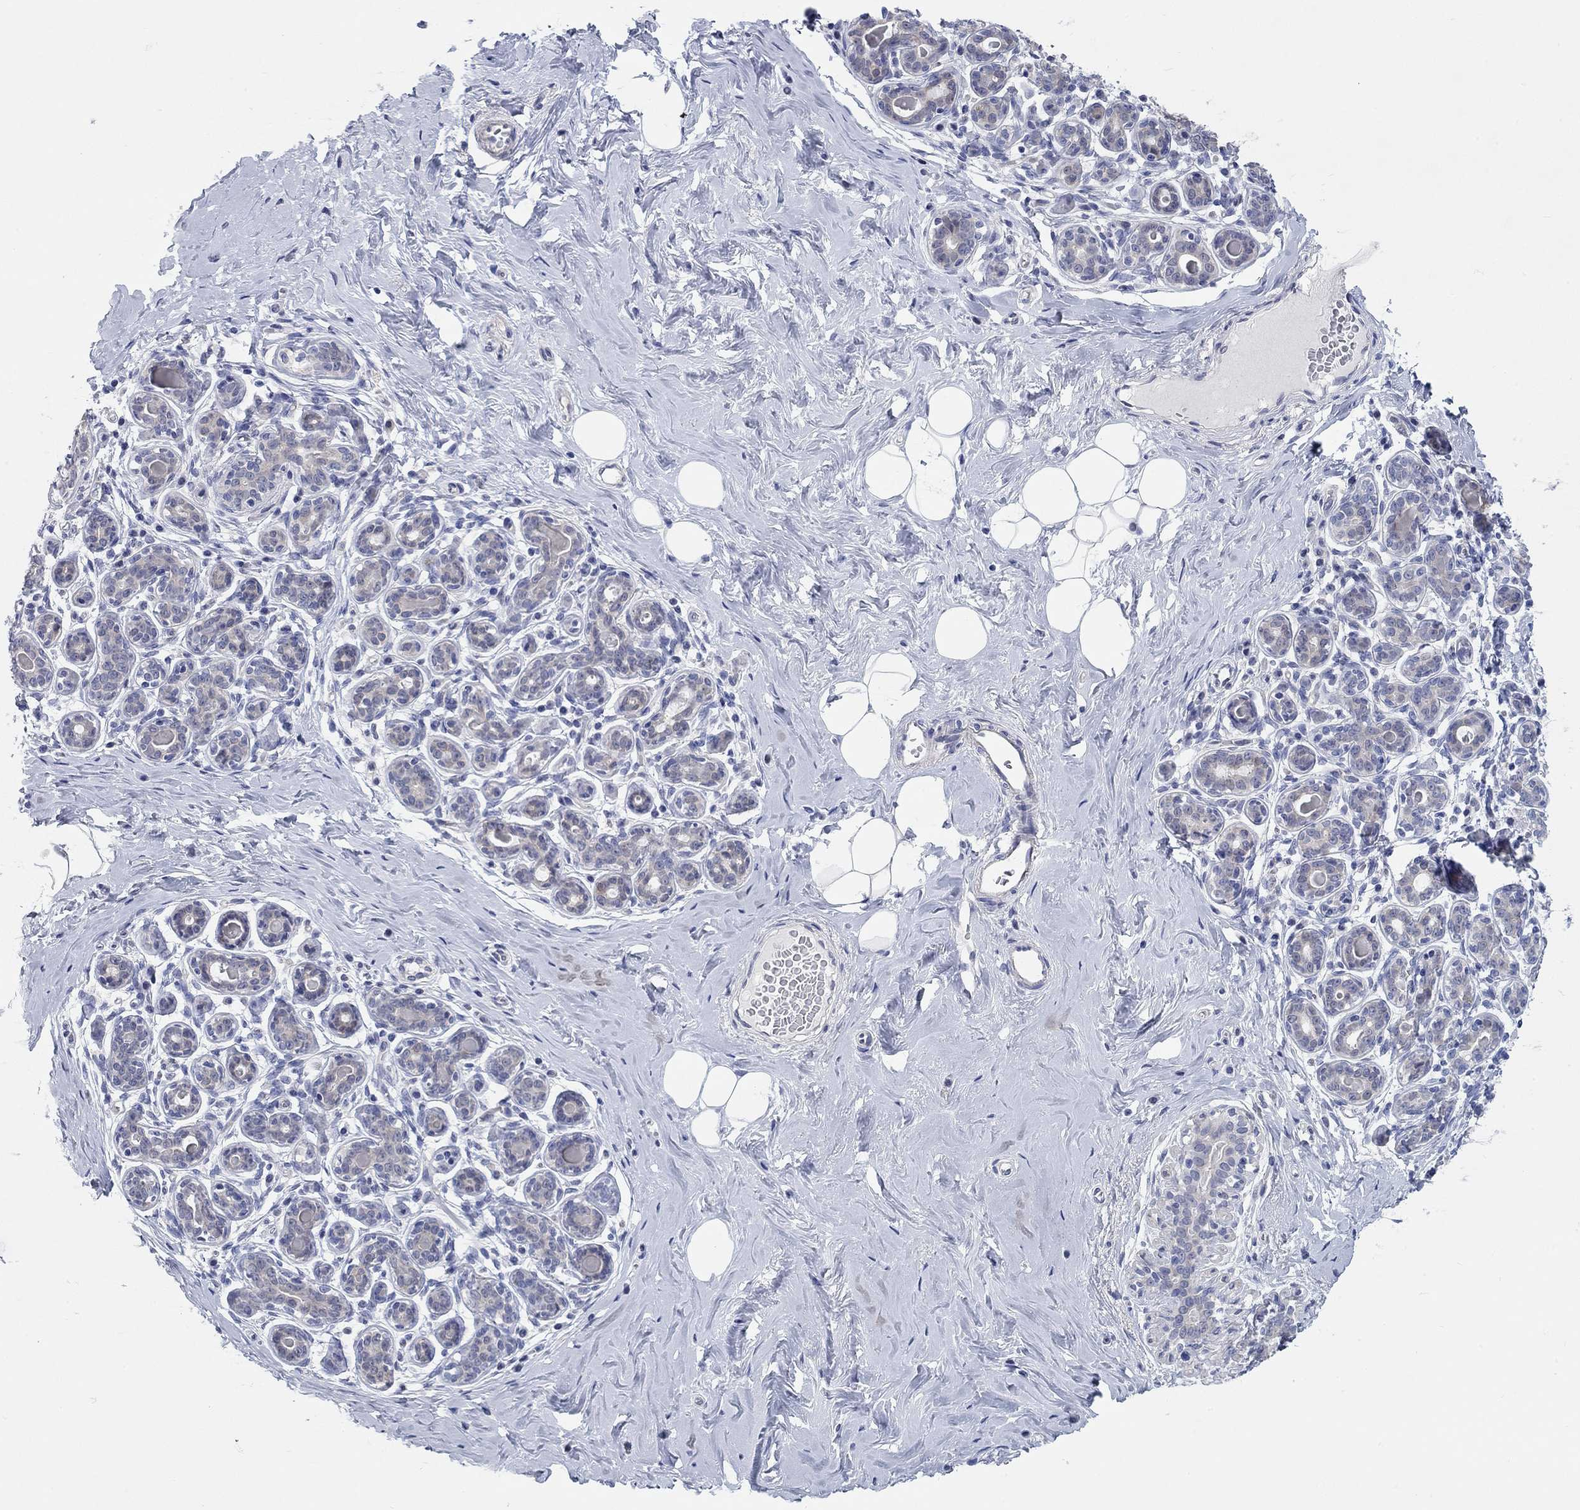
{"staining": {"intensity": "negative", "quantity": "none", "location": "none"}, "tissue": "breast", "cell_type": "Adipocytes", "image_type": "normal", "snomed": [{"axis": "morphology", "description": "Normal tissue, NOS"}, {"axis": "topography", "description": "Skin"}, {"axis": "topography", "description": "Breast"}], "caption": "Immunohistochemistry photomicrograph of unremarkable human breast stained for a protein (brown), which shows no expression in adipocytes.", "gene": "WASF3", "patient": {"sex": "female", "age": 43}}